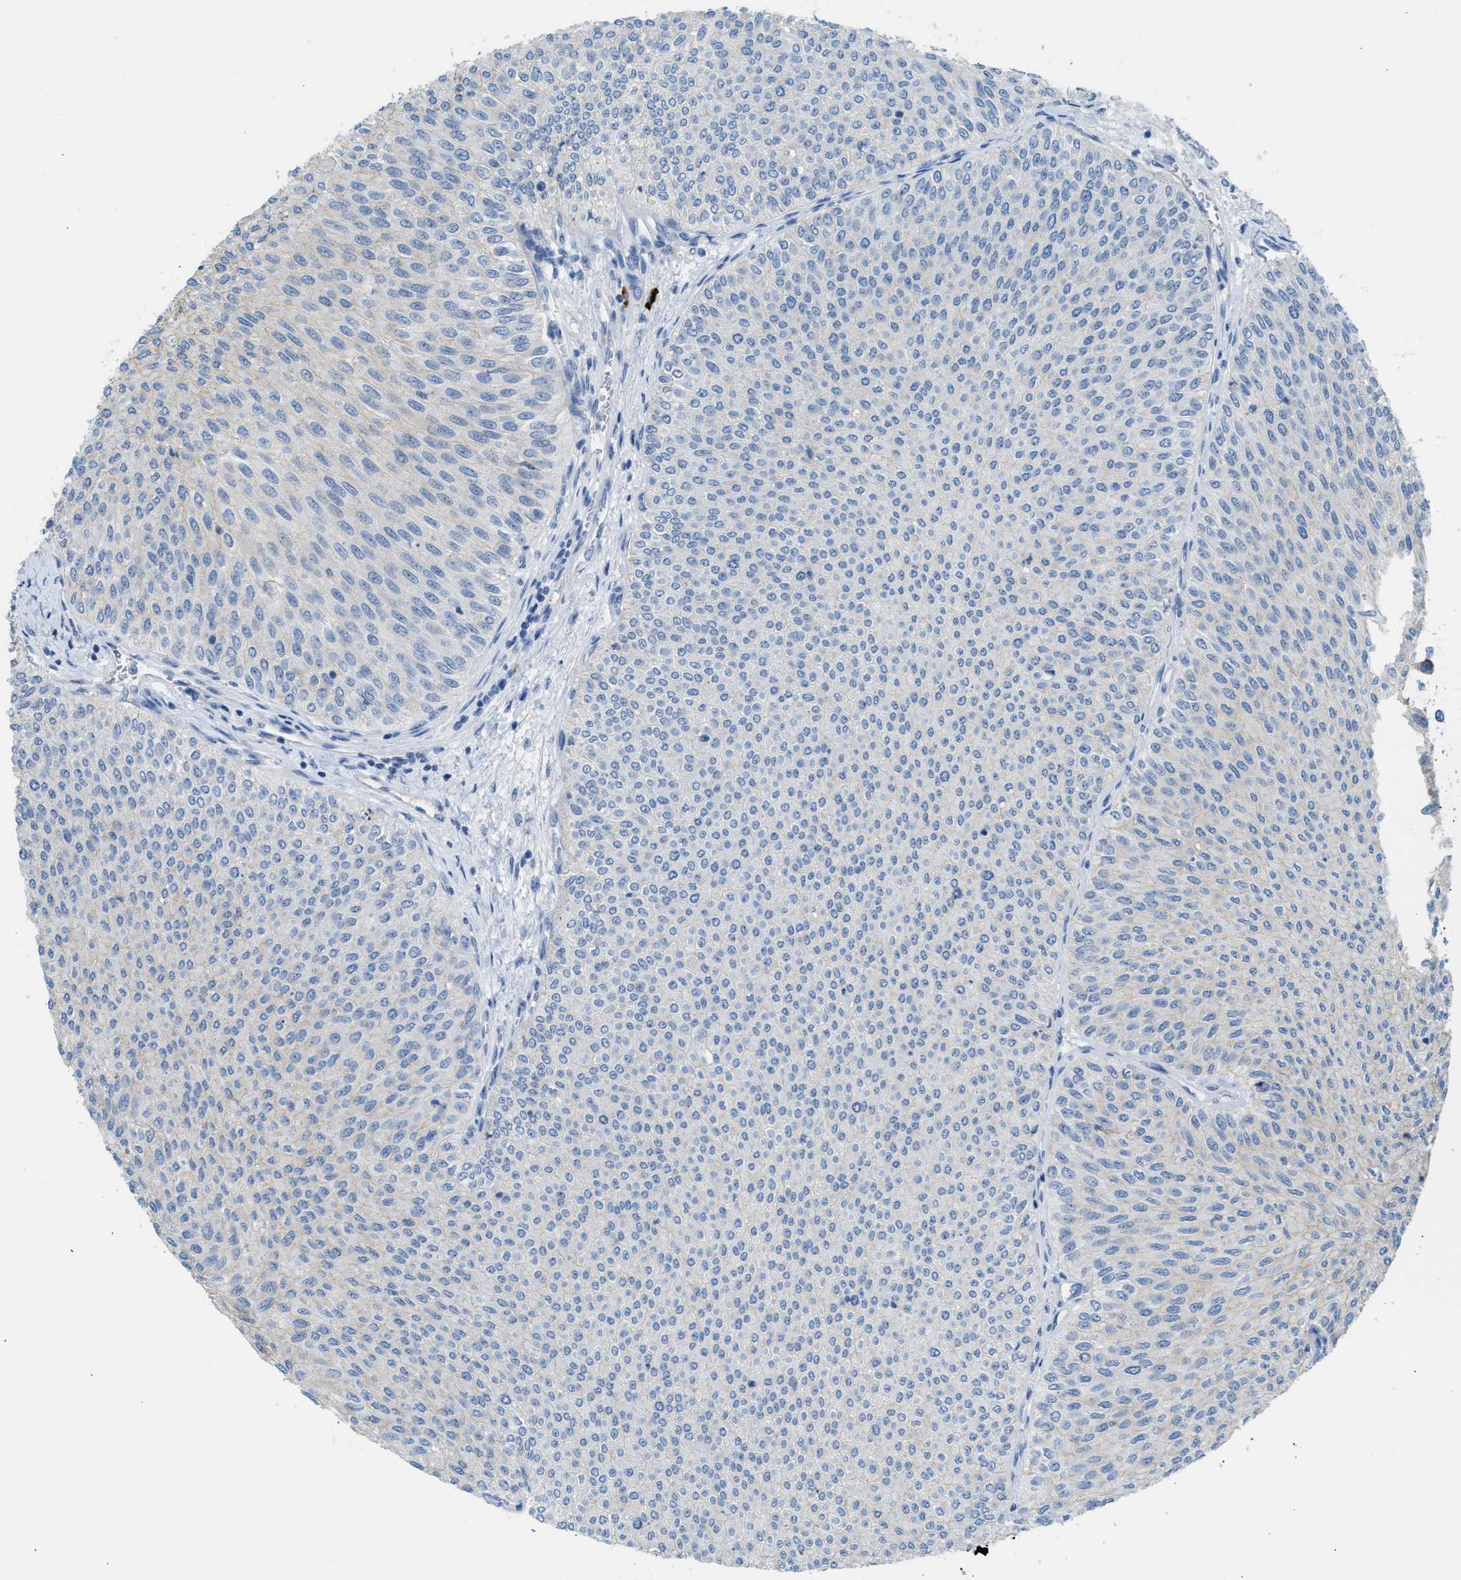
{"staining": {"intensity": "weak", "quantity": "<25%", "location": "cytoplasmic/membranous"}, "tissue": "urothelial cancer", "cell_type": "Tumor cells", "image_type": "cancer", "snomed": [{"axis": "morphology", "description": "Urothelial carcinoma, Low grade"}, {"axis": "topography", "description": "Urinary bladder"}], "caption": "Protein analysis of low-grade urothelial carcinoma exhibits no significant positivity in tumor cells. (Brightfield microscopy of DAB (3,3'-diaminobenzidine) immunohistochemistry (IHC) at high magnification).", "gene": "ERBB2", "patient": {"sex": "male", "age": 78}}